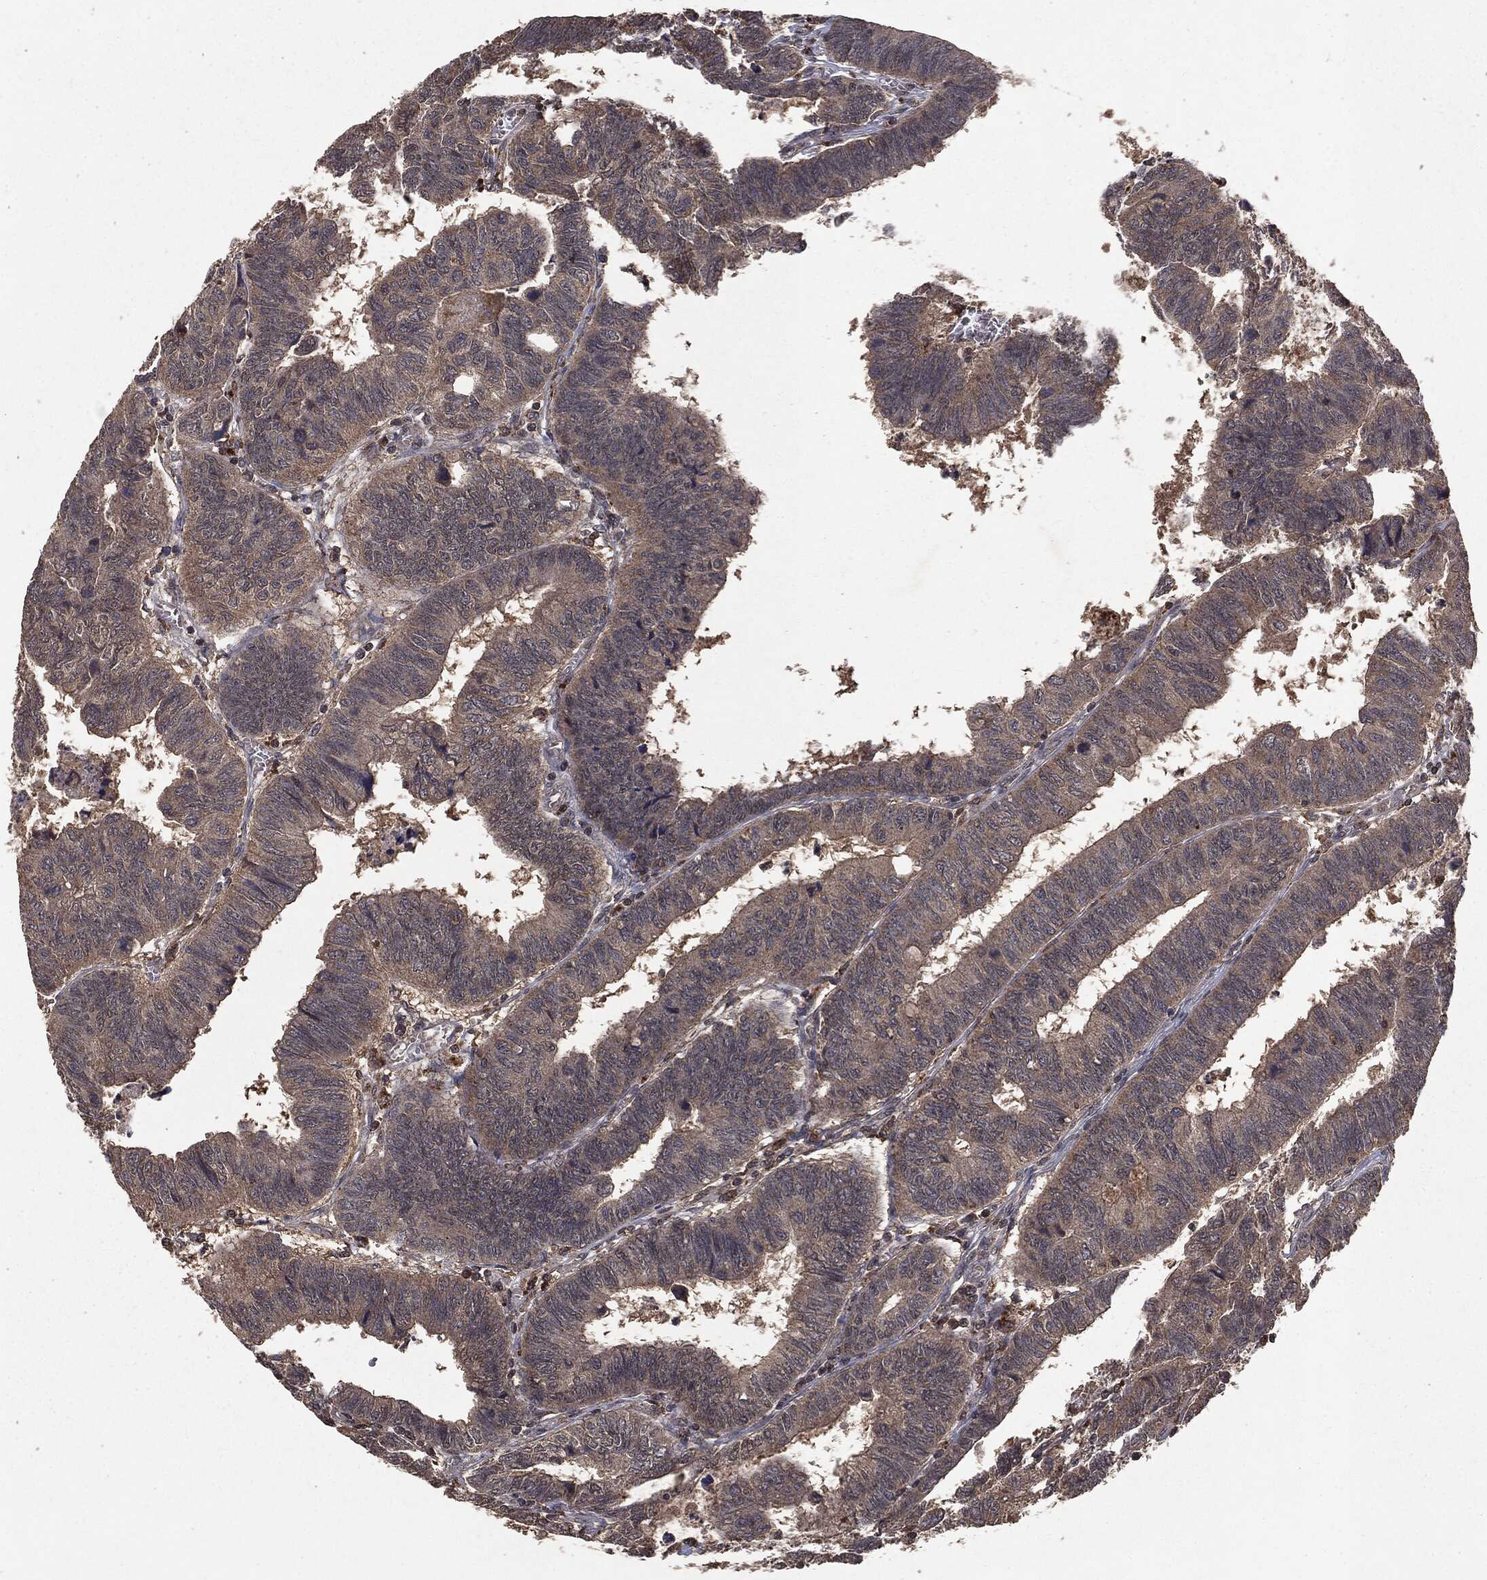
{"staining": {"intensity": "weak", "quantity": "<25%", "location": "cytoplasmic/membranous"}, "tissue": "colorectal cancer", "cell_type": "Tumor cells", "image_type": "cancer", "snomed": [{"axis": "morphology", "description": "Adenocarcinoma, NOS"}, {"axis": "topography", "description": "Colon"}], "caption": "Tumor cells show no significant positivity in colorectal cancer (adenocarcinoma).", "gene": "MTOR", "patient": {"sex": "male", "age": 62}}